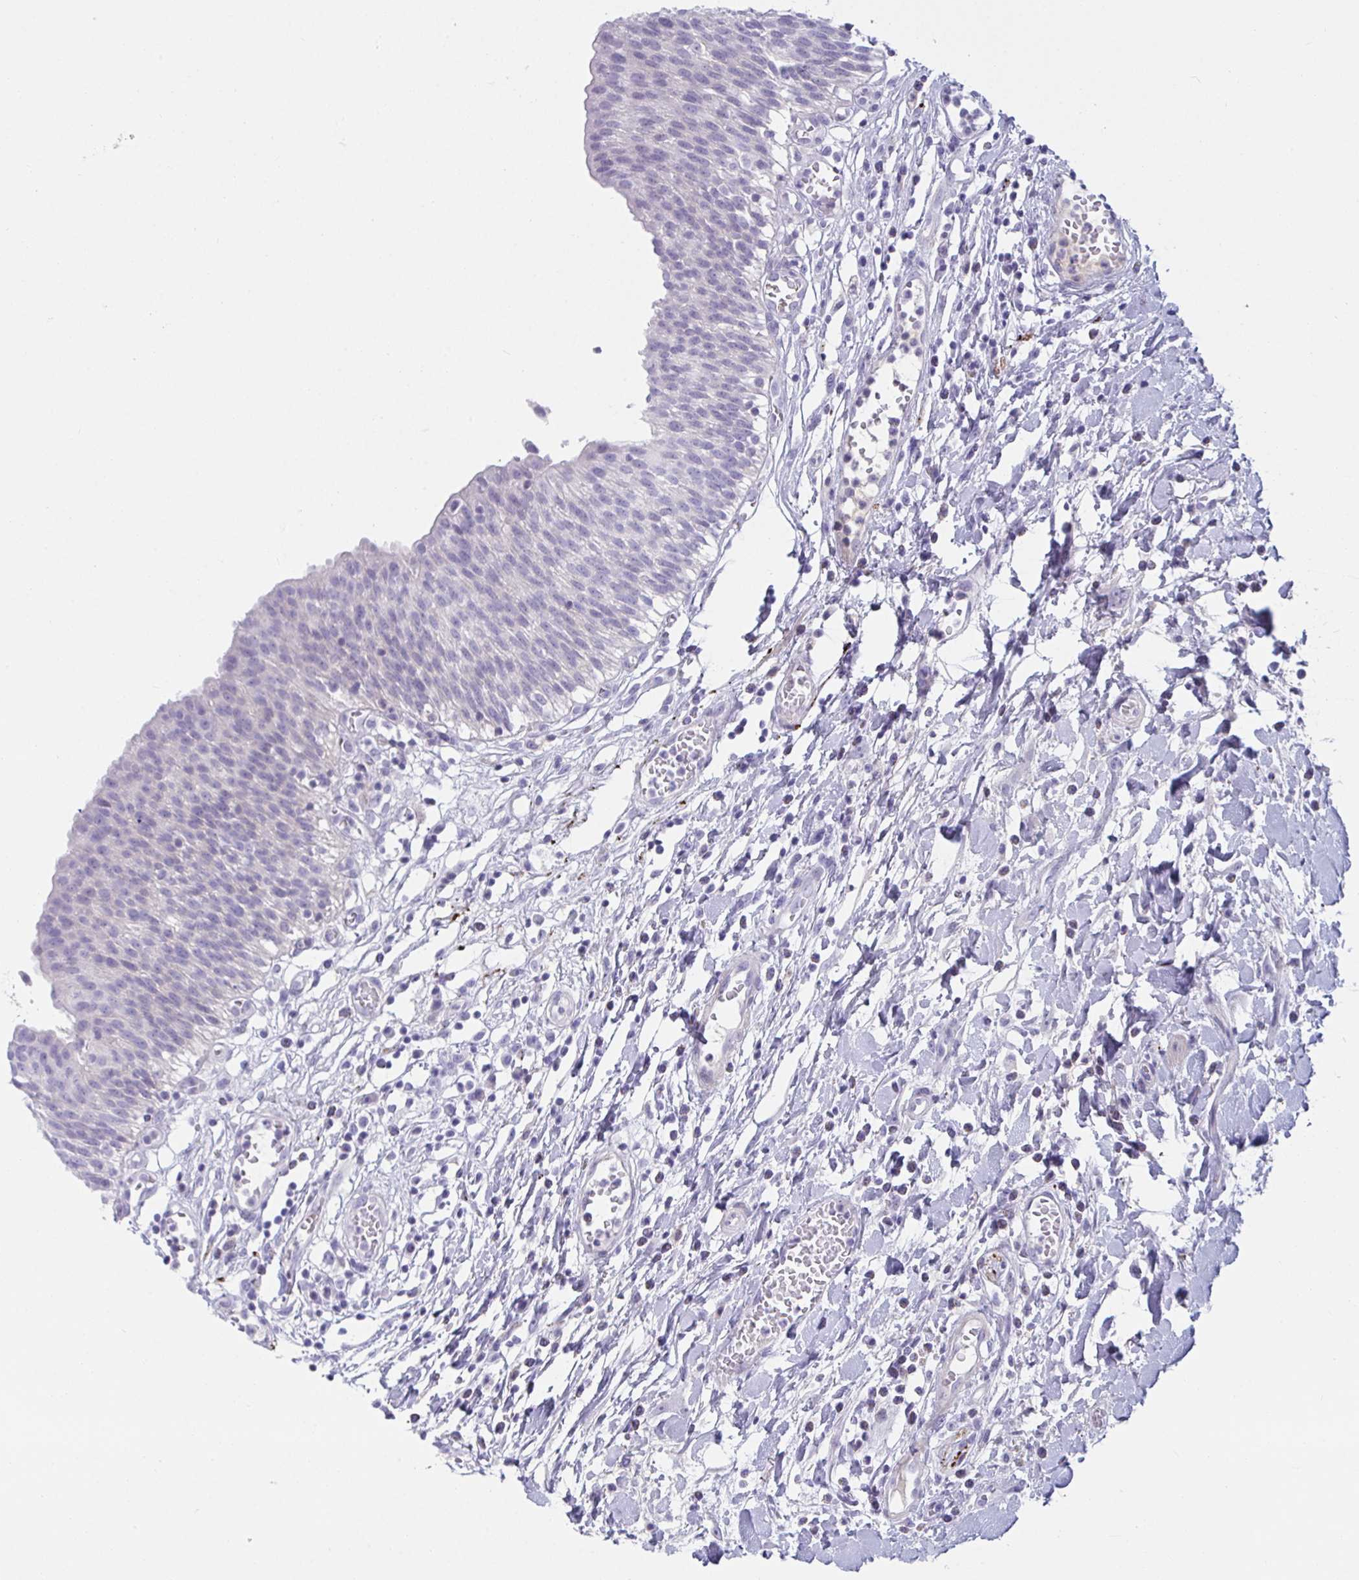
{"staining": {"intensity": "negative", "quantity": "none", "location": "none"}, "tissue": "urinary bladder", "cell_type": "Urothelial cells", "image_type": "normal", "snomed": [{"axis": "morphology", "description": "Normal tissue, NOS"}, {"axis": "topography", "description": "Urinary bladder"}], "caption": "Urothelial cells show no significant staining in benign urinary bladder.", "gene": "NPY", "patient": {"sex": "male", "age": 64}}